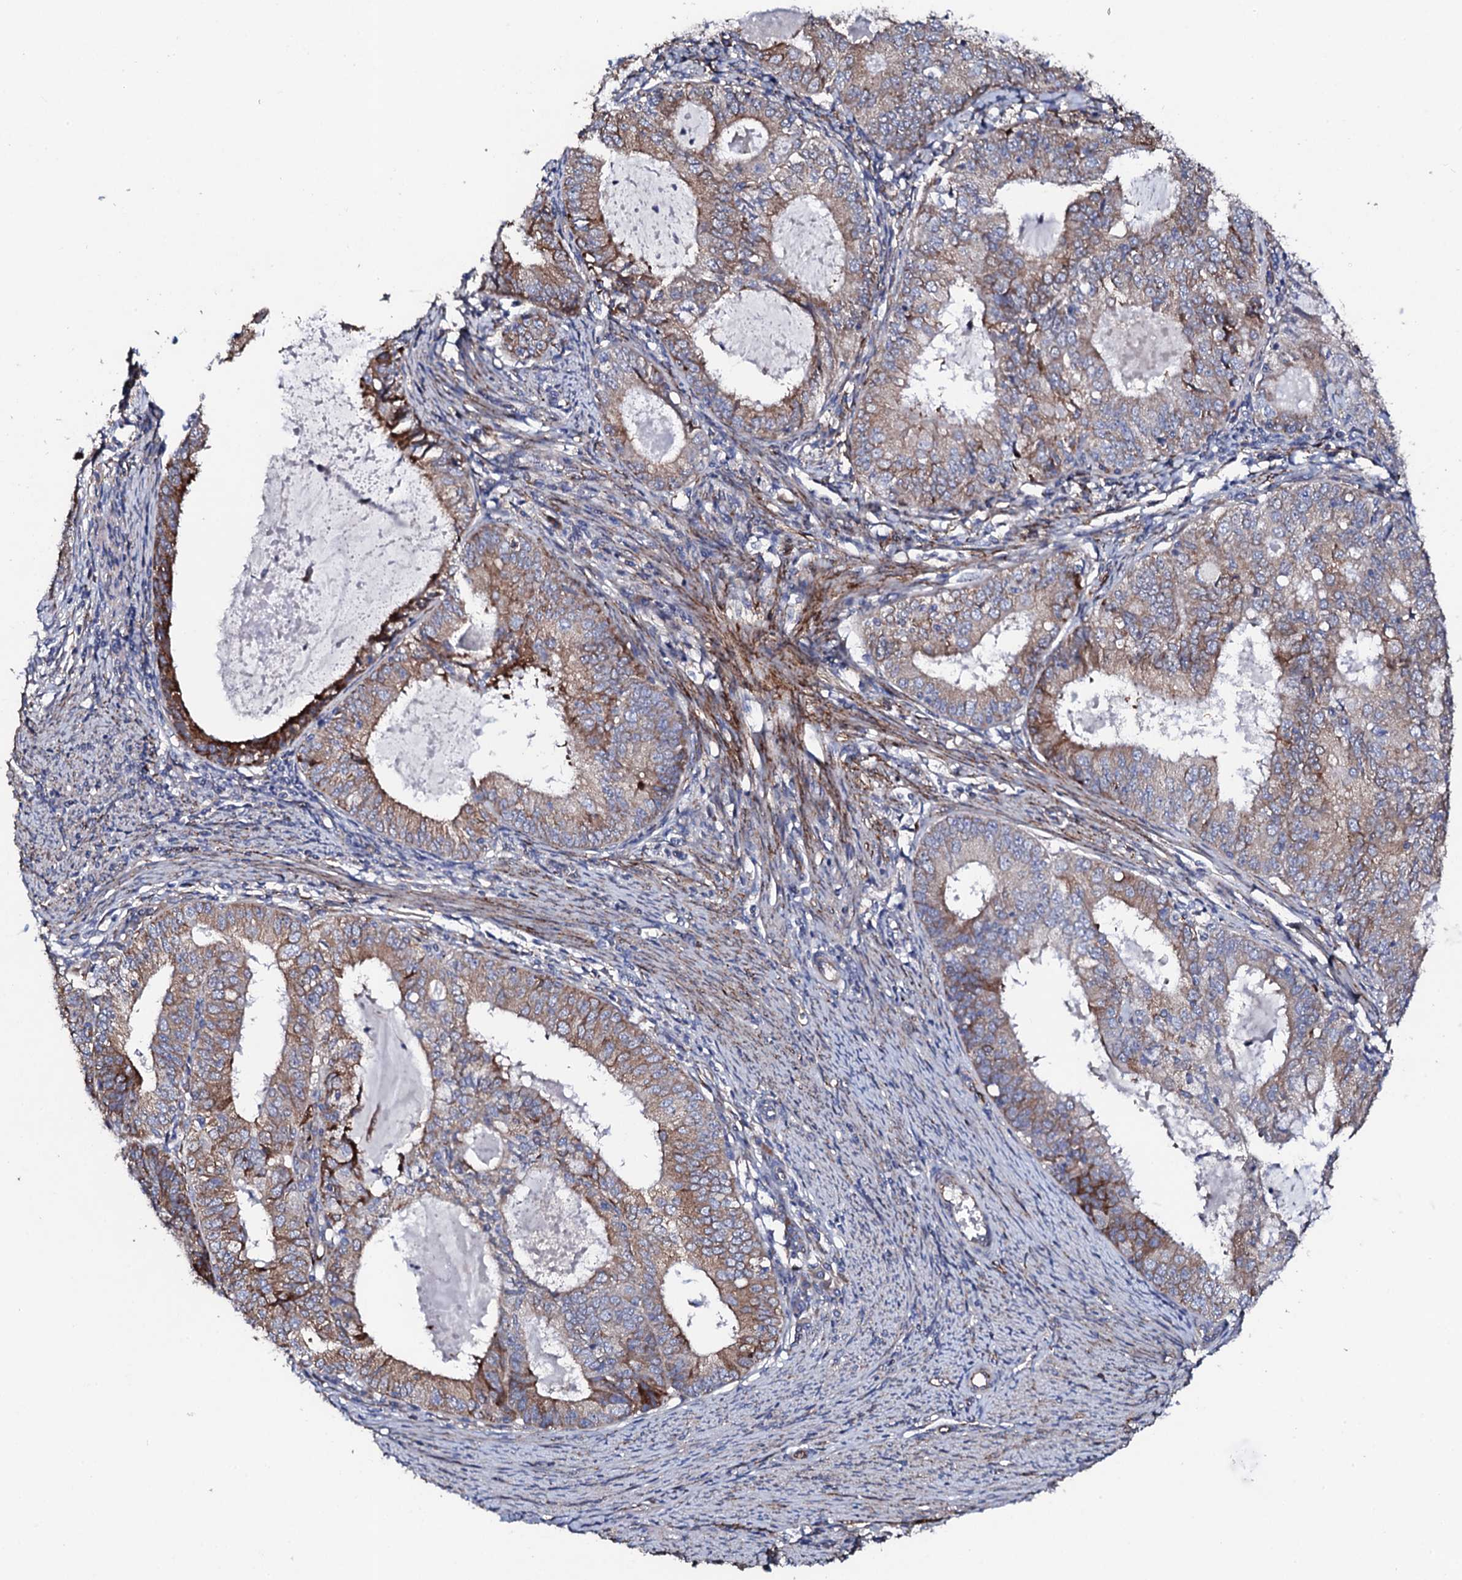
{"staining": {"intensity": "weak", "quantity": ">75%", "location": "cytoplasmic/membranous"}, "tissue": "endometrial cancer", "cell_type": "Tumor cells", "image_type": "cancer", "snomed": [{"axis": "morphology", "description": "Adenocarcinoma, NOS"}, {"axis": "topography", "description": "Endometrium"}], "caption": "Protein analysis of endometrial adenocarcinoma tissue exhibits weak cytoplasmic/membranous staining in about >75% of tumor cells.", "gene": "DBX1", "patient": {"sex": "female", "age": 57}}